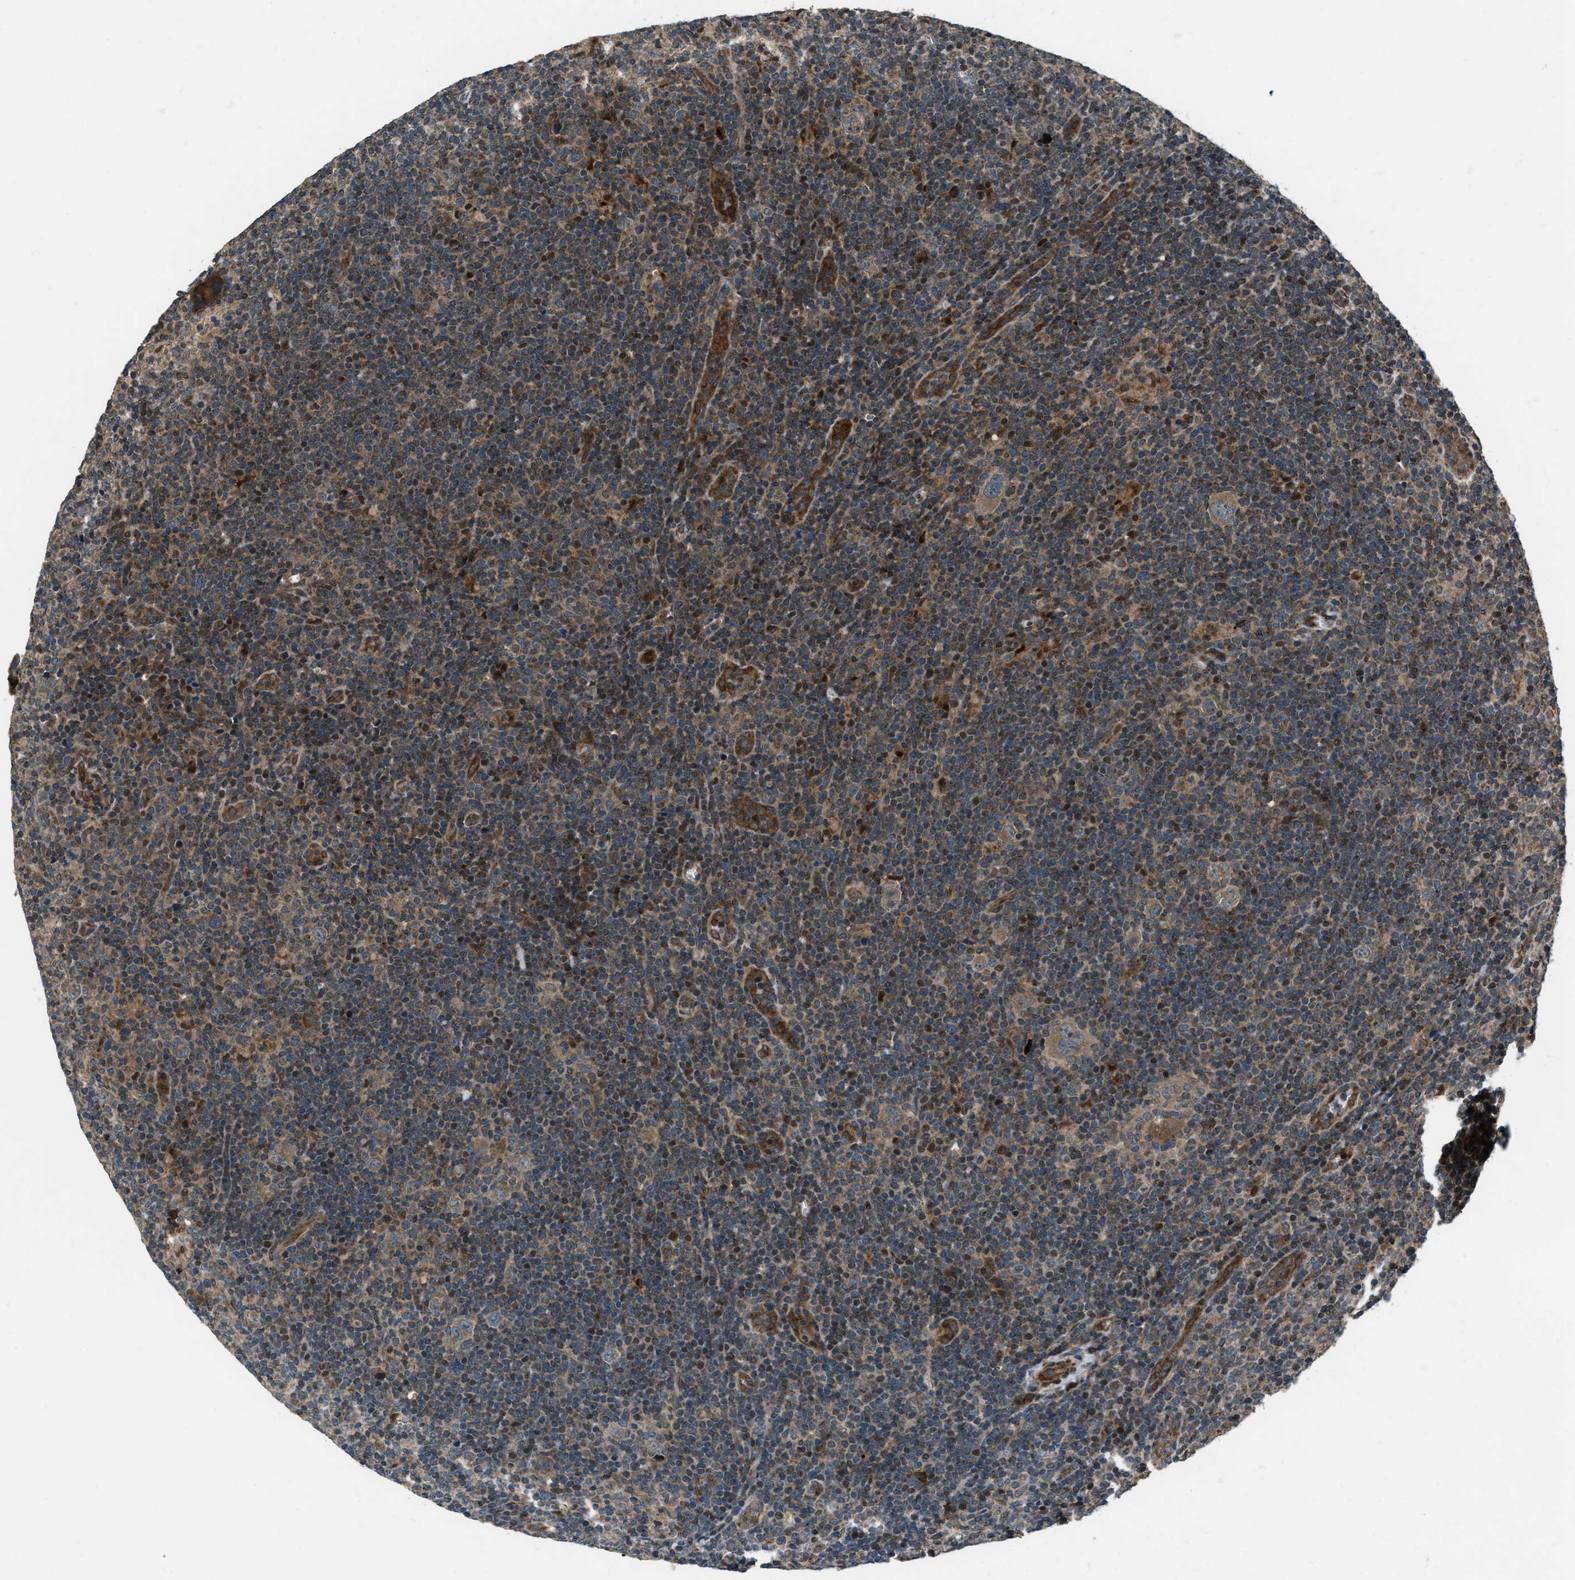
{"staining": {"intensity": "weak", "quantity": ">75%", "location": "cytoplasmic/membranous"}, "tissue": "lymphoma", "cell_type": "Tumor cells", "image_type": "cancer", "snomed": [{"axis": "morphology", "description": "Hodgkin's disease, NOS"}, {"axis": "topography", "description": "Lymph node"}], "caption": "Immunohistochemistry (IHC) micrograph of neoplastic tissue: Hodgkin's disease stained using immunohistochemistry (IHC) demonstrates low levels of weak protein expression localized specifically in the cytoplasmic/membranous of tumor cells, appearing as a cytoplasmic/membranous brown color.", "gene": "IRAK4", "patient": {"sex": "female", "age": 57}}